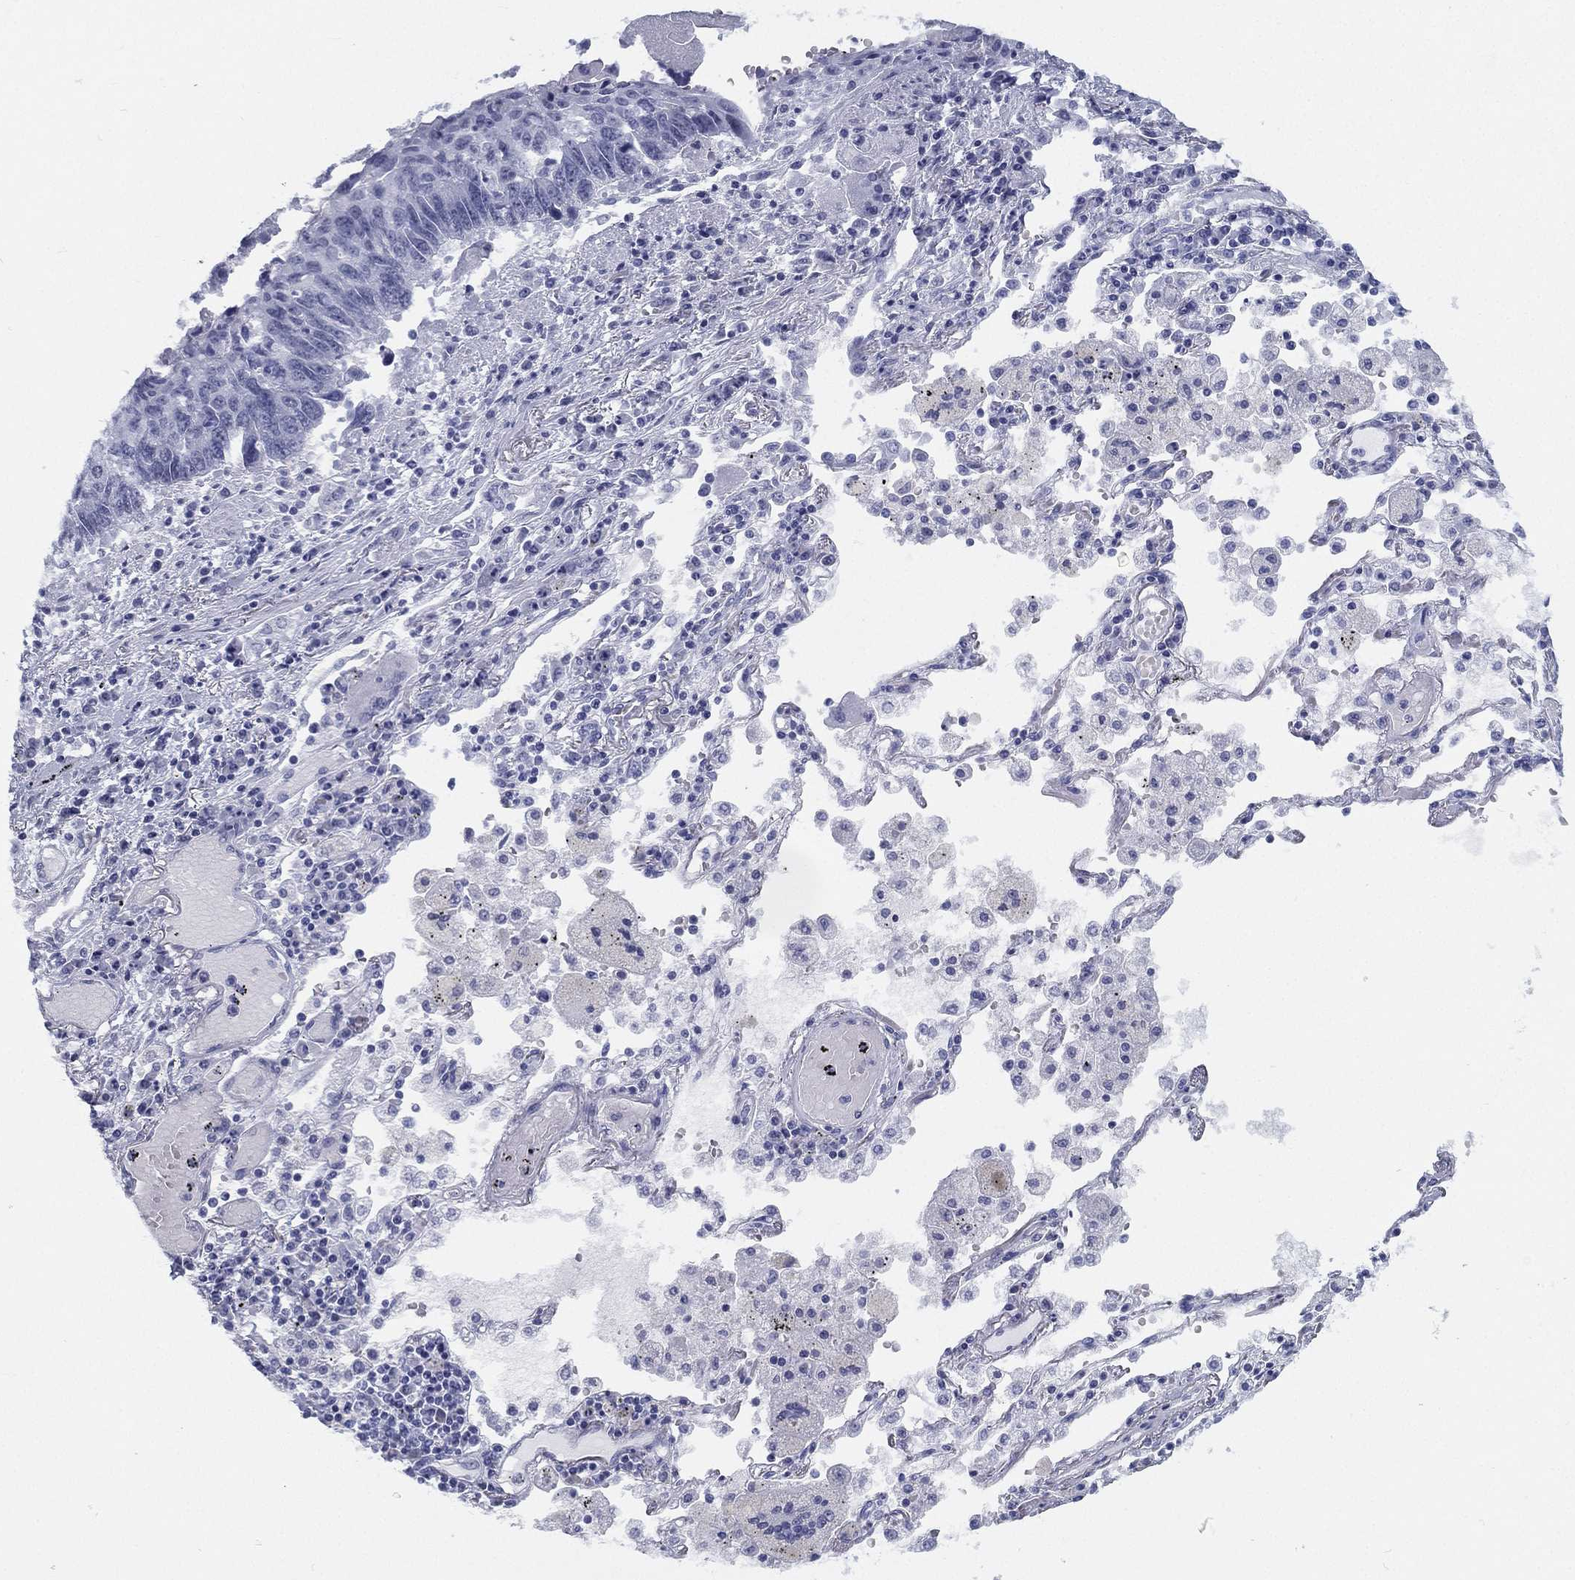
{"staining": {"intensity": "negative", "quantity": "none", "location": "none"}, "tissue": "lung cancer", "cell_type": "Tumor cells", "image_type": "cancer", "snomed": [{"axis": "morphology", "description": "Squamous cell carcinoma, NOS"}, {"axis": "topography", "description": "Lung"}], "caption": "This histopathology image is of squamous cell carcinoma (lung) stained with immunohistochemistry (IHC) to label a protein in brown with the nuclei are counter-stained blue. There is no expression in tumor cells.", "gene": "ATP1B2", "patient": {"sex": "male", "age": 73}}